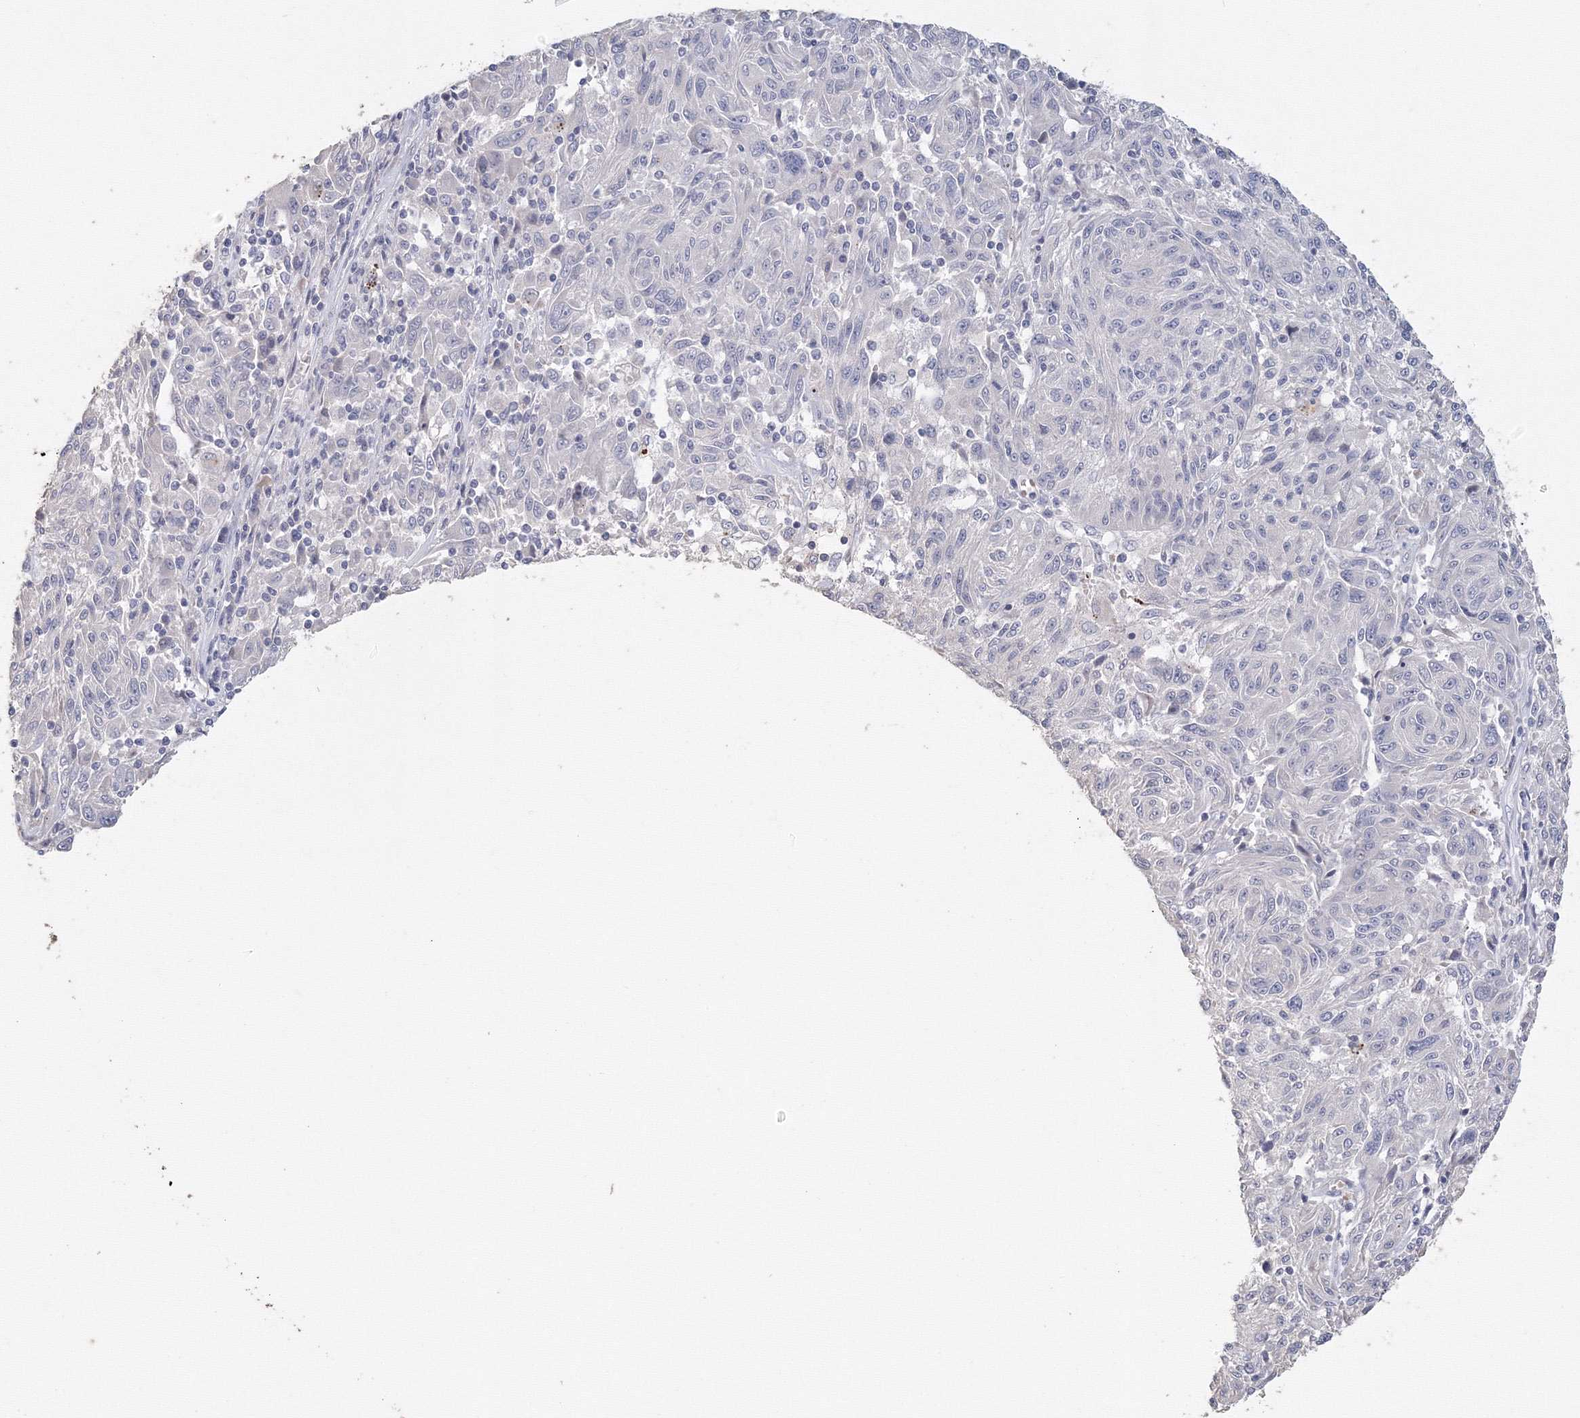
{"staining": {"intensity": "negative", "quantity": "none", "location": "none"}, "tissue": "melanoma", "cell_type": "Tumor cells", "image_type": "cancer", "snomed": [{"axis": "morphology", "description": "Malignant melanoma, NOS"}, {"axis": "topography", "description": "Skin"}], "caption": "This micrograph is of melanoma stained with immunohistochemistry to label a protein in brown with the nuclei are counter-stained blue. There is no positivity in tumor cells.", "gene": "TACC2", "patient": {"sex": "male", "age": 53}}